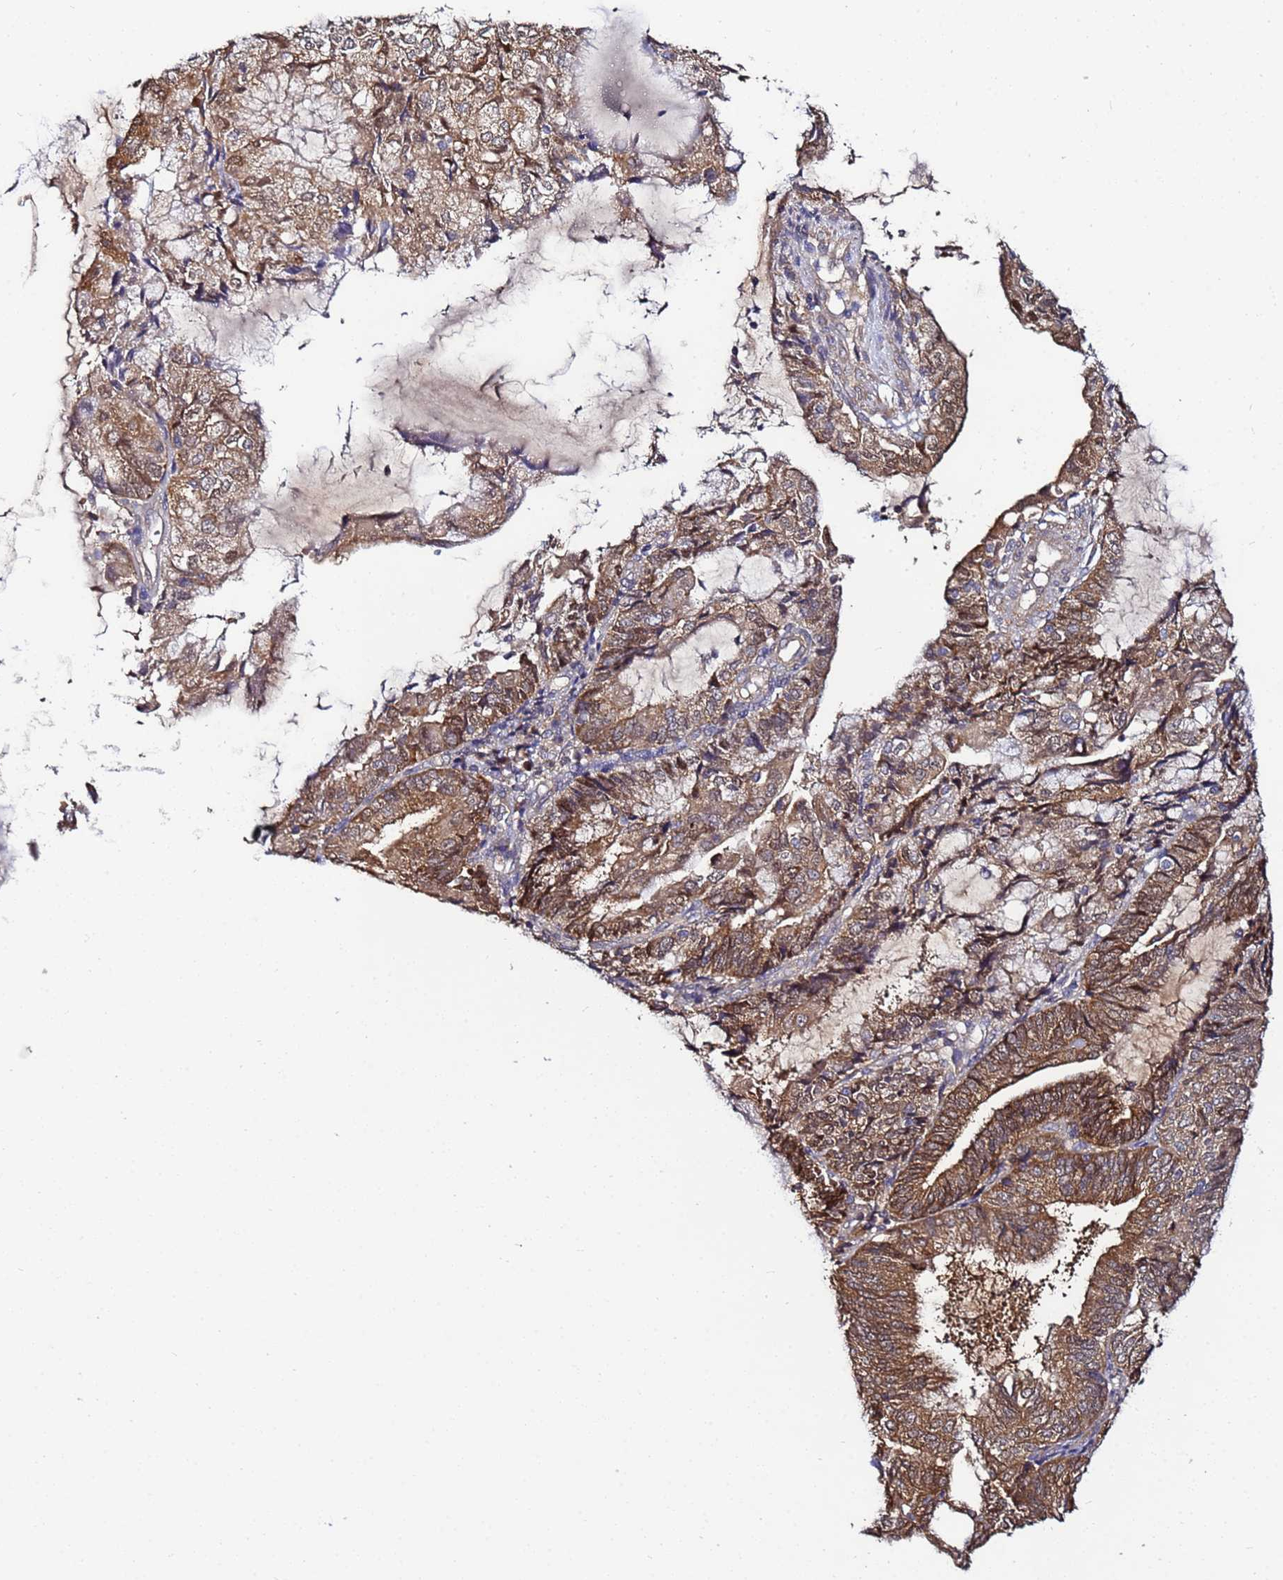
{"staining": {"intensity": "moderate", "quantity": ">75%", "location": "cytoplasmic/membranous"}, "tissue": "endometrial cancer", "cell_type": "Tumor cells", "image_type": "cancer", "snomed": [{"axis": "morphology", "description": "Adenocarcinoma, NOS"}, {"axis": "topography", "description": "Endometrium"}], "caption": "Moderate cytoplasmic/membranous staining for a protein is present in about >75% of tumor cells of endometrial cancer (adenocarcinoma) using IHC.", "gene": "NAXE", "patient": {"sex": "female", "age": 81}}